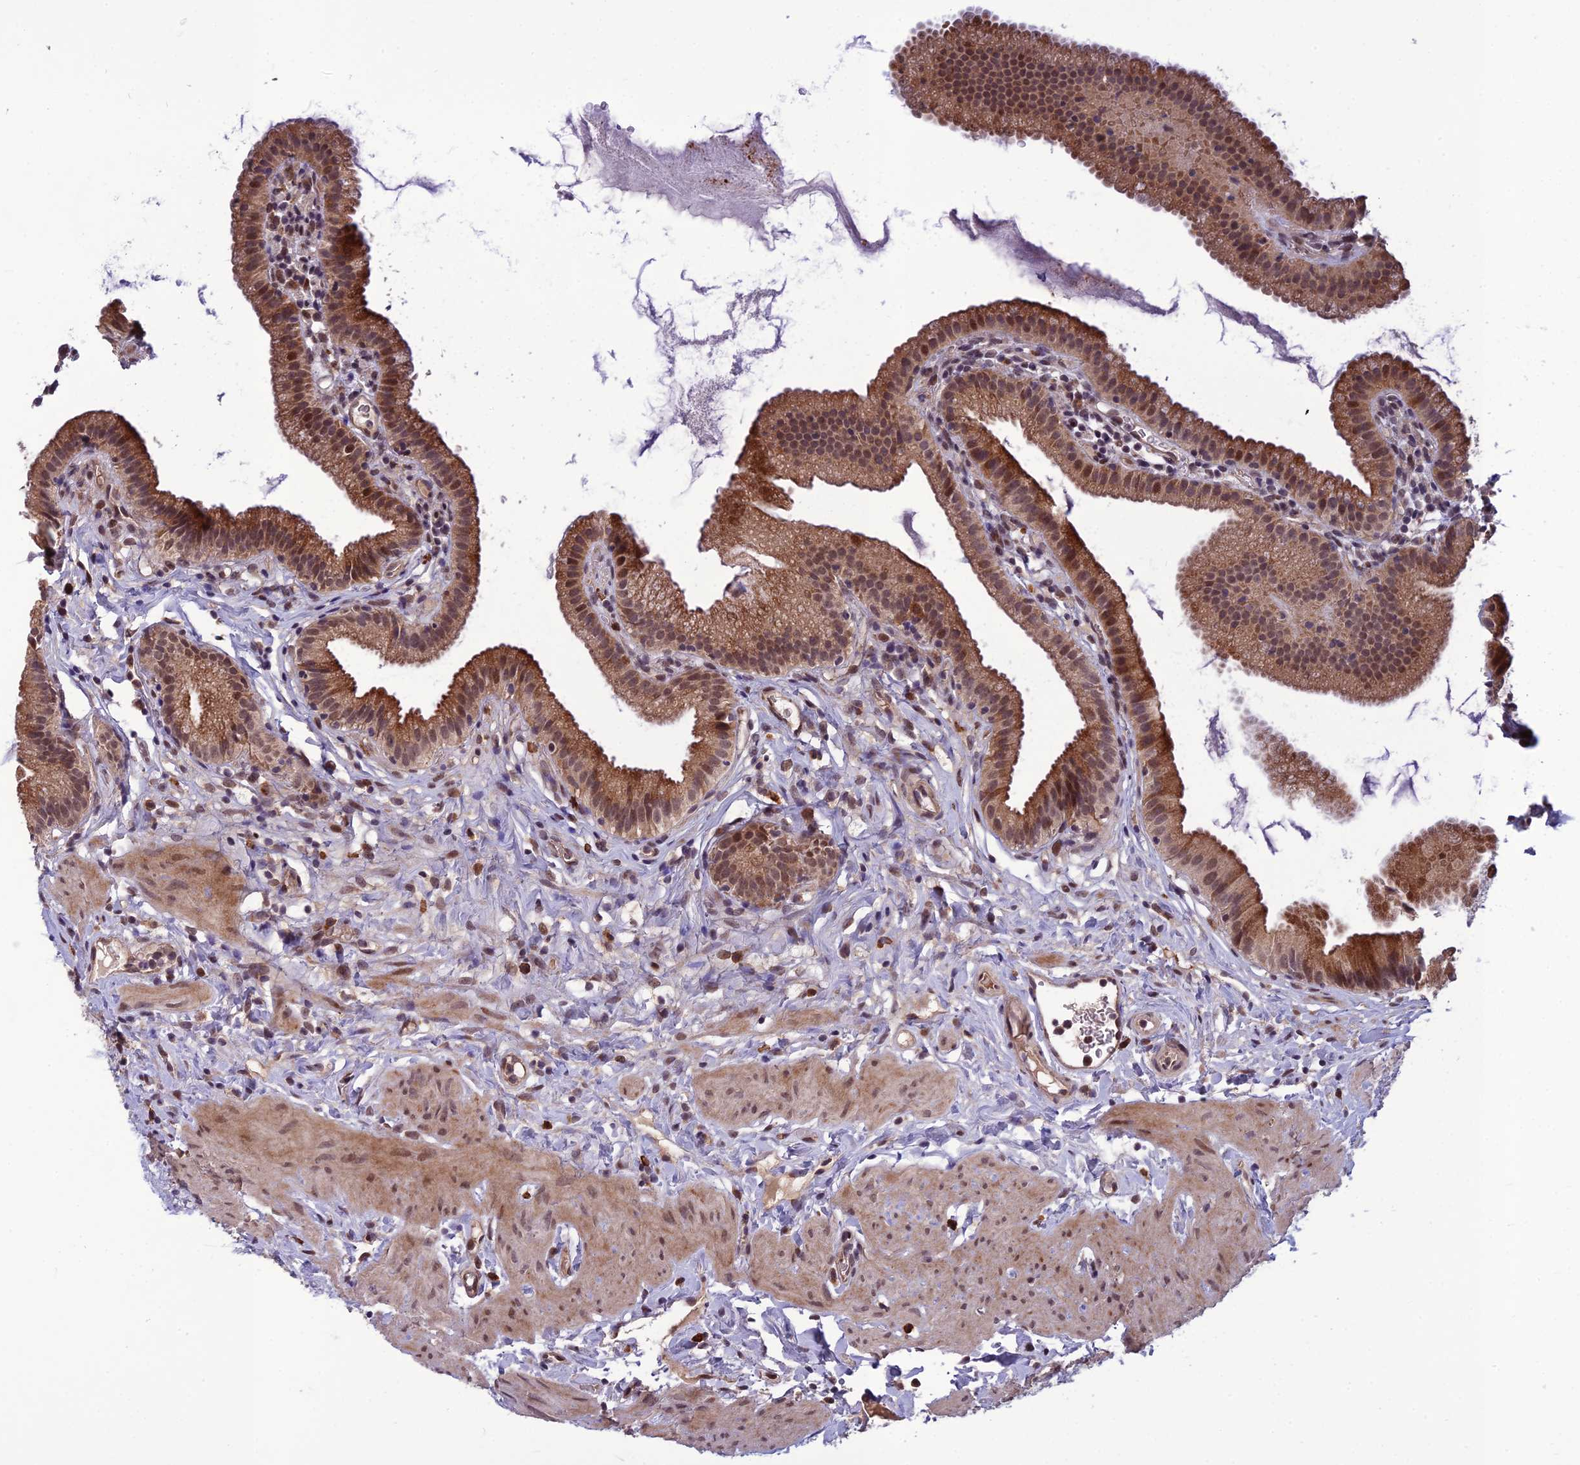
{"staining": {"intensity": "moderate", "quantity": ">75%", "location": "cytoplasmic/membranous,nuclear"}, "tissue": "gallbladder", "cell_type": "Glandular cells", "image_type": "normal", "snomed": [{"axis": "morphology", "description": "Normal tissue, NOS"}, {"axis": "topography", "description": "Gallbladder"}], "caption": "Benign gallbladder demonstrates moderate cytoplasmic/membranous,nuclear expression in approximately >75% of glandular cells, visualized by immunohistochemistry.", "gene": "FBRS", "patient": {"sex": "female", "age": 46}}